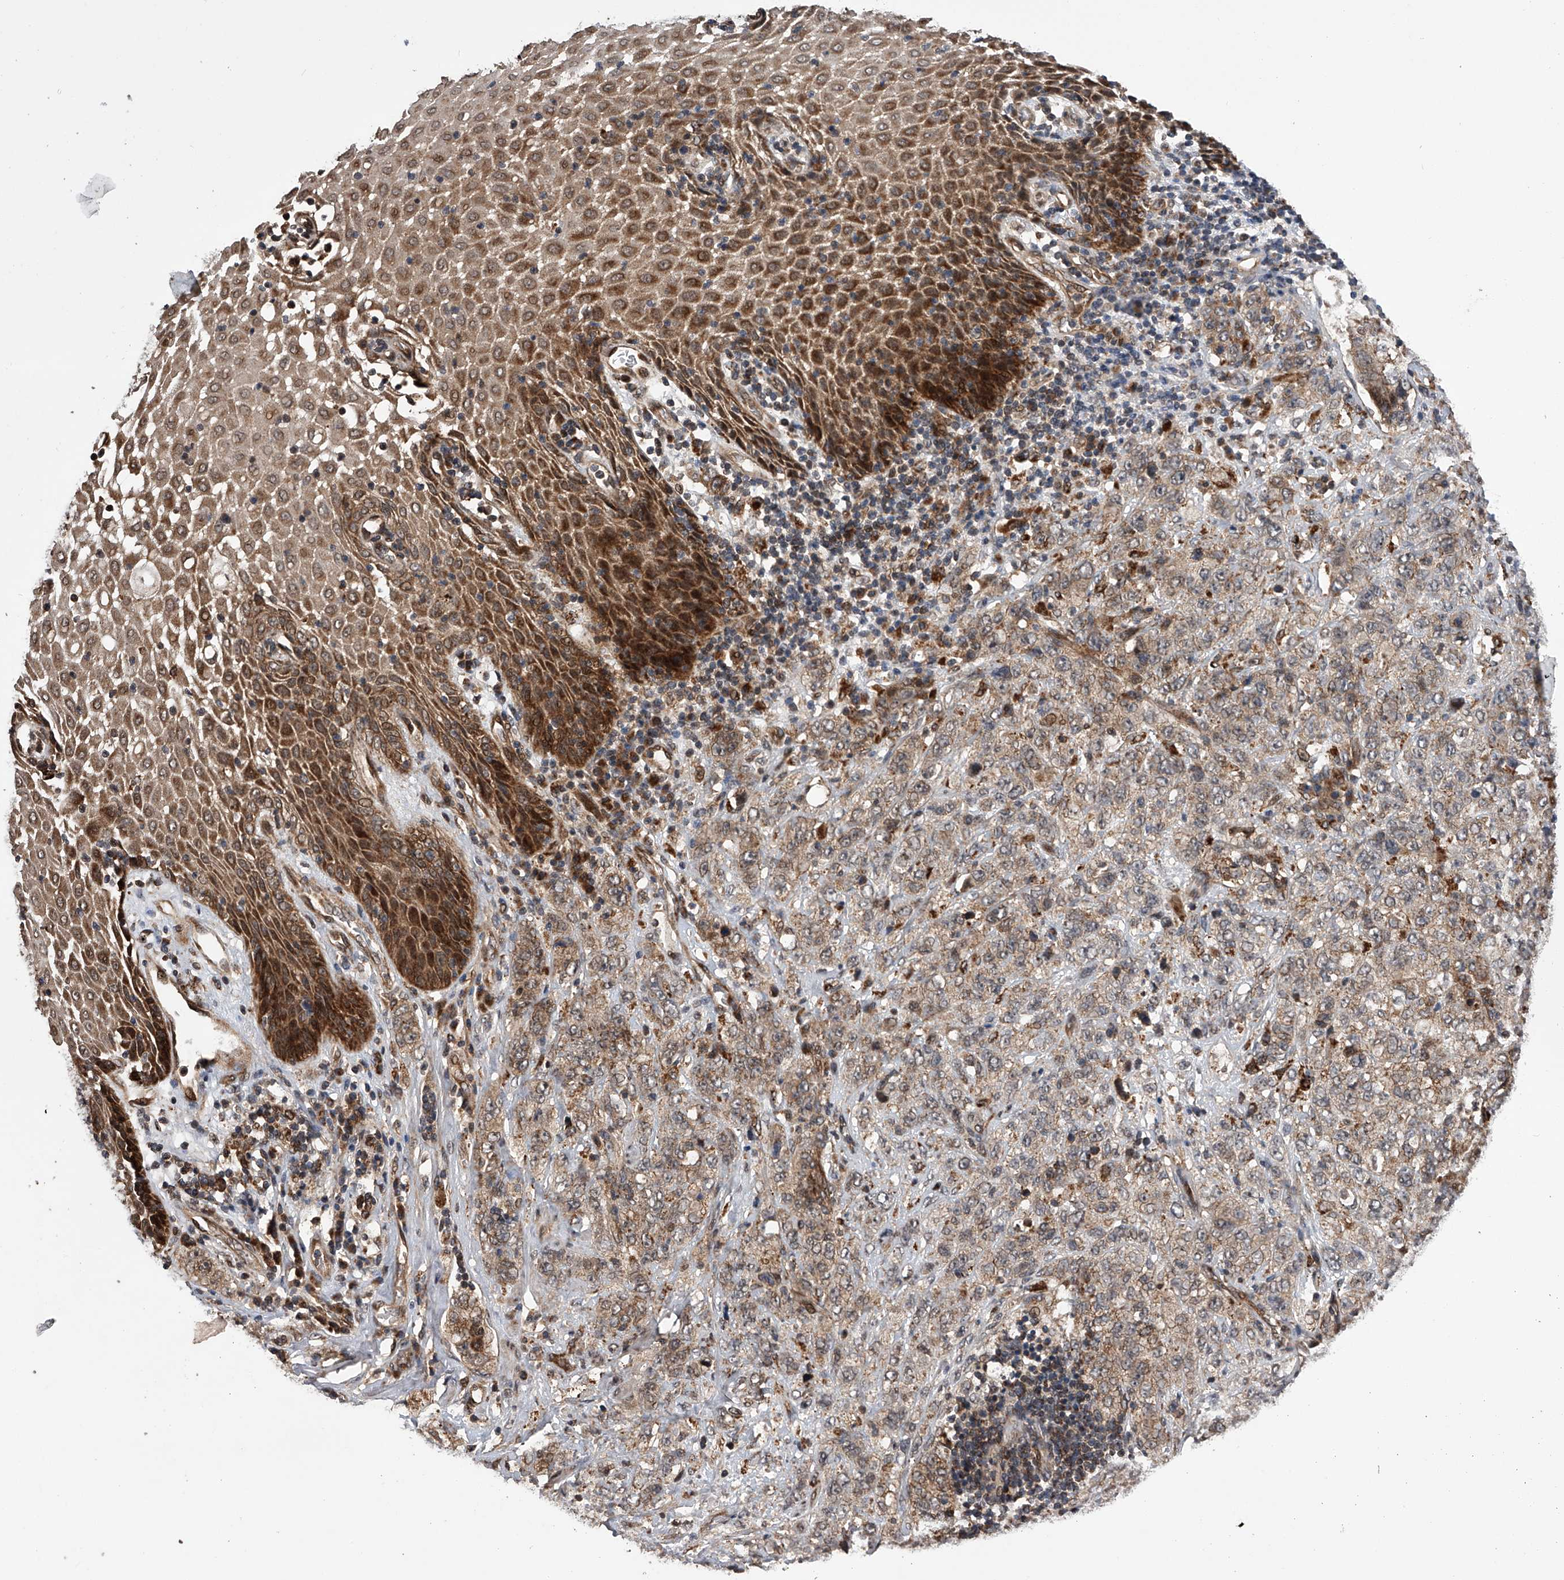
{"staining": {"intensity": "weak", "quantity": ">75%", "location": "cytoplasmic/membranous"}, "tissue": "stomach cancer", "cell_type": "Tumor cells", "image_type": "cancer", "snomed": [{"axis": "morphology", "description": "Adenocarcinoma, NOS"}, {"axis": "topography", "description": "Stomach"}], "caption": "A high-resolution photomicrograph shows immunohistochemistry staining of adenocarcinoma (stomach), which shows weak cytoplasmic/membranous expression in approximately >75% of tumor cells.", "gene": "MAP3K11", "patient": {"sex": "male", "age": 48}}